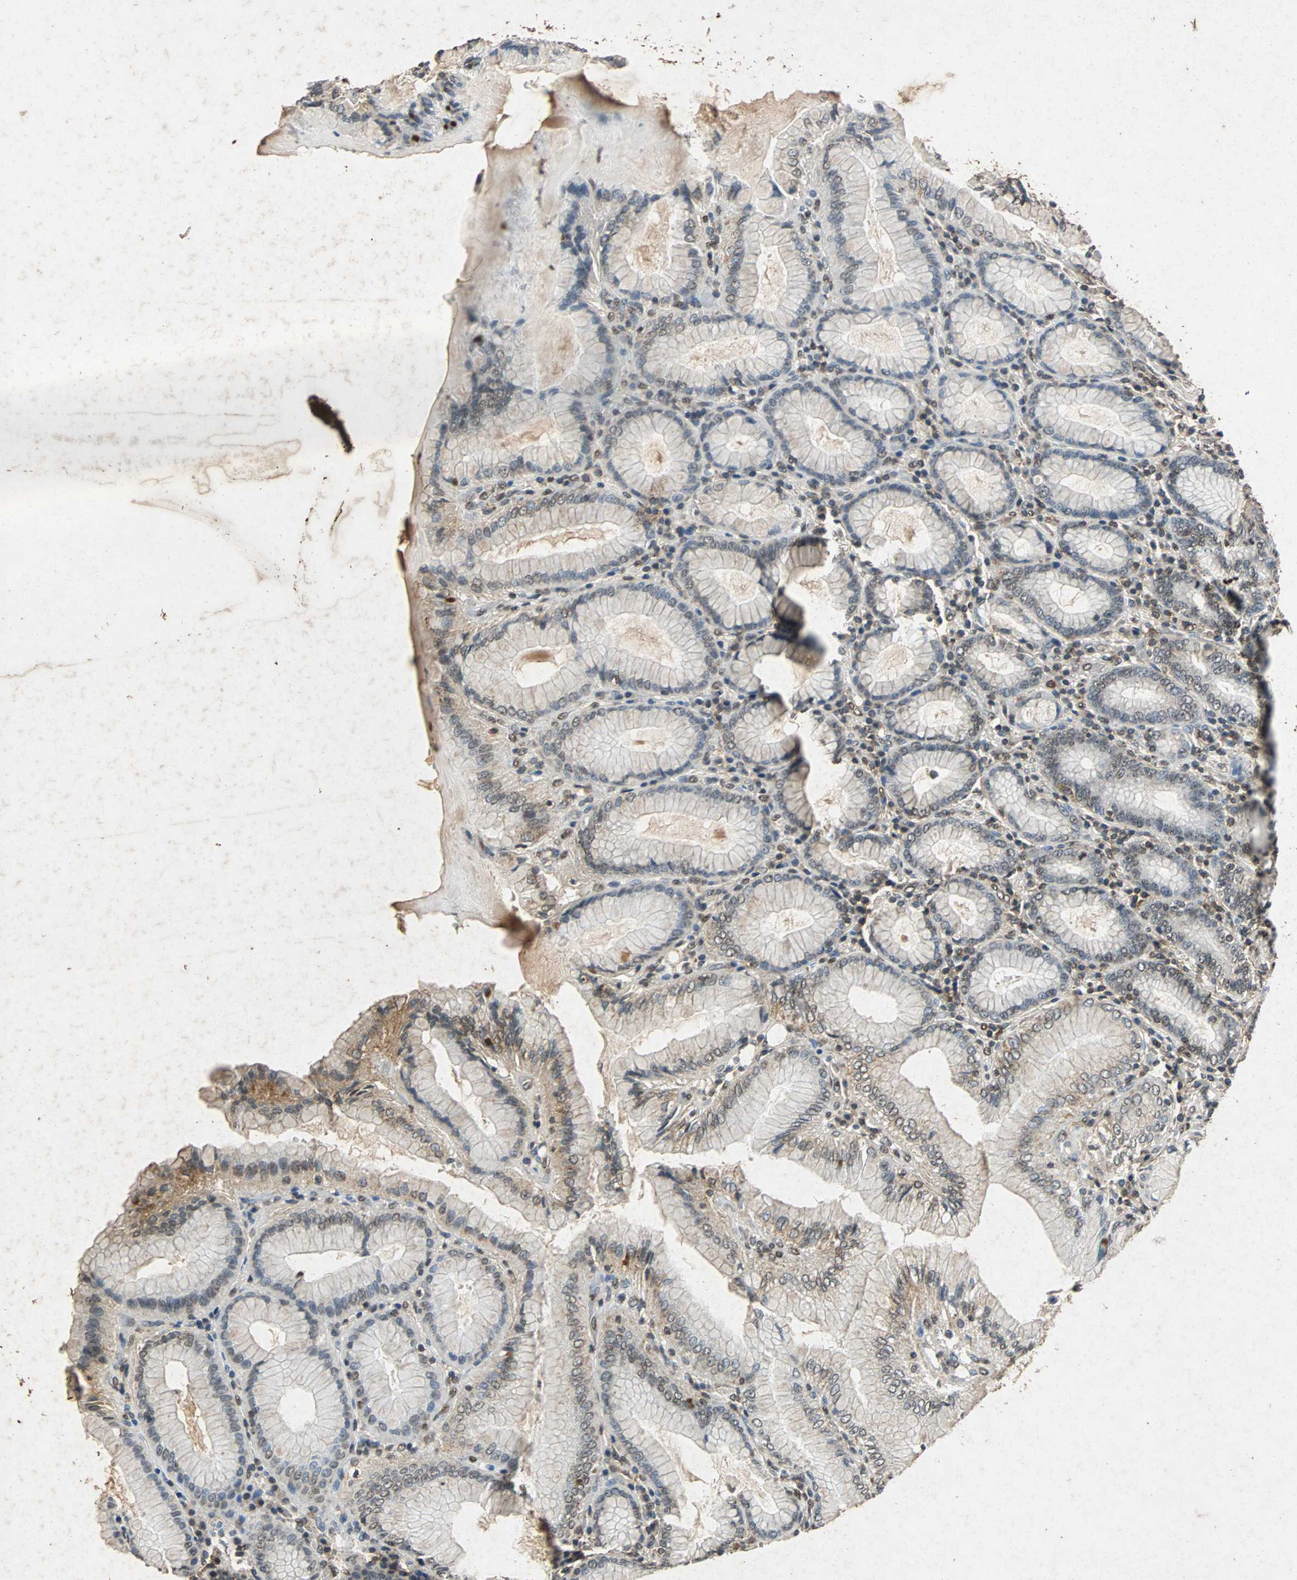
{"staining": {"intensity": "strong", "quantity": ">75%", "location": "cytoplasmic/membranous"}, "tissue": "stomach", "cell_type": "Glandular cells", "image_type": "normal", "snomed": [{"axis": "morphology", "description": "Normal tissue, NOS"}, {"axis": "topography", "description": "Stomach, lower"}], "caption": "Strong cytoplasmic/membranous staining is seen in approximately >75% of glandular cells in unremarkable stomach.", "gene": "NAA10", "patient": {"sex": "female", "age": 76}}